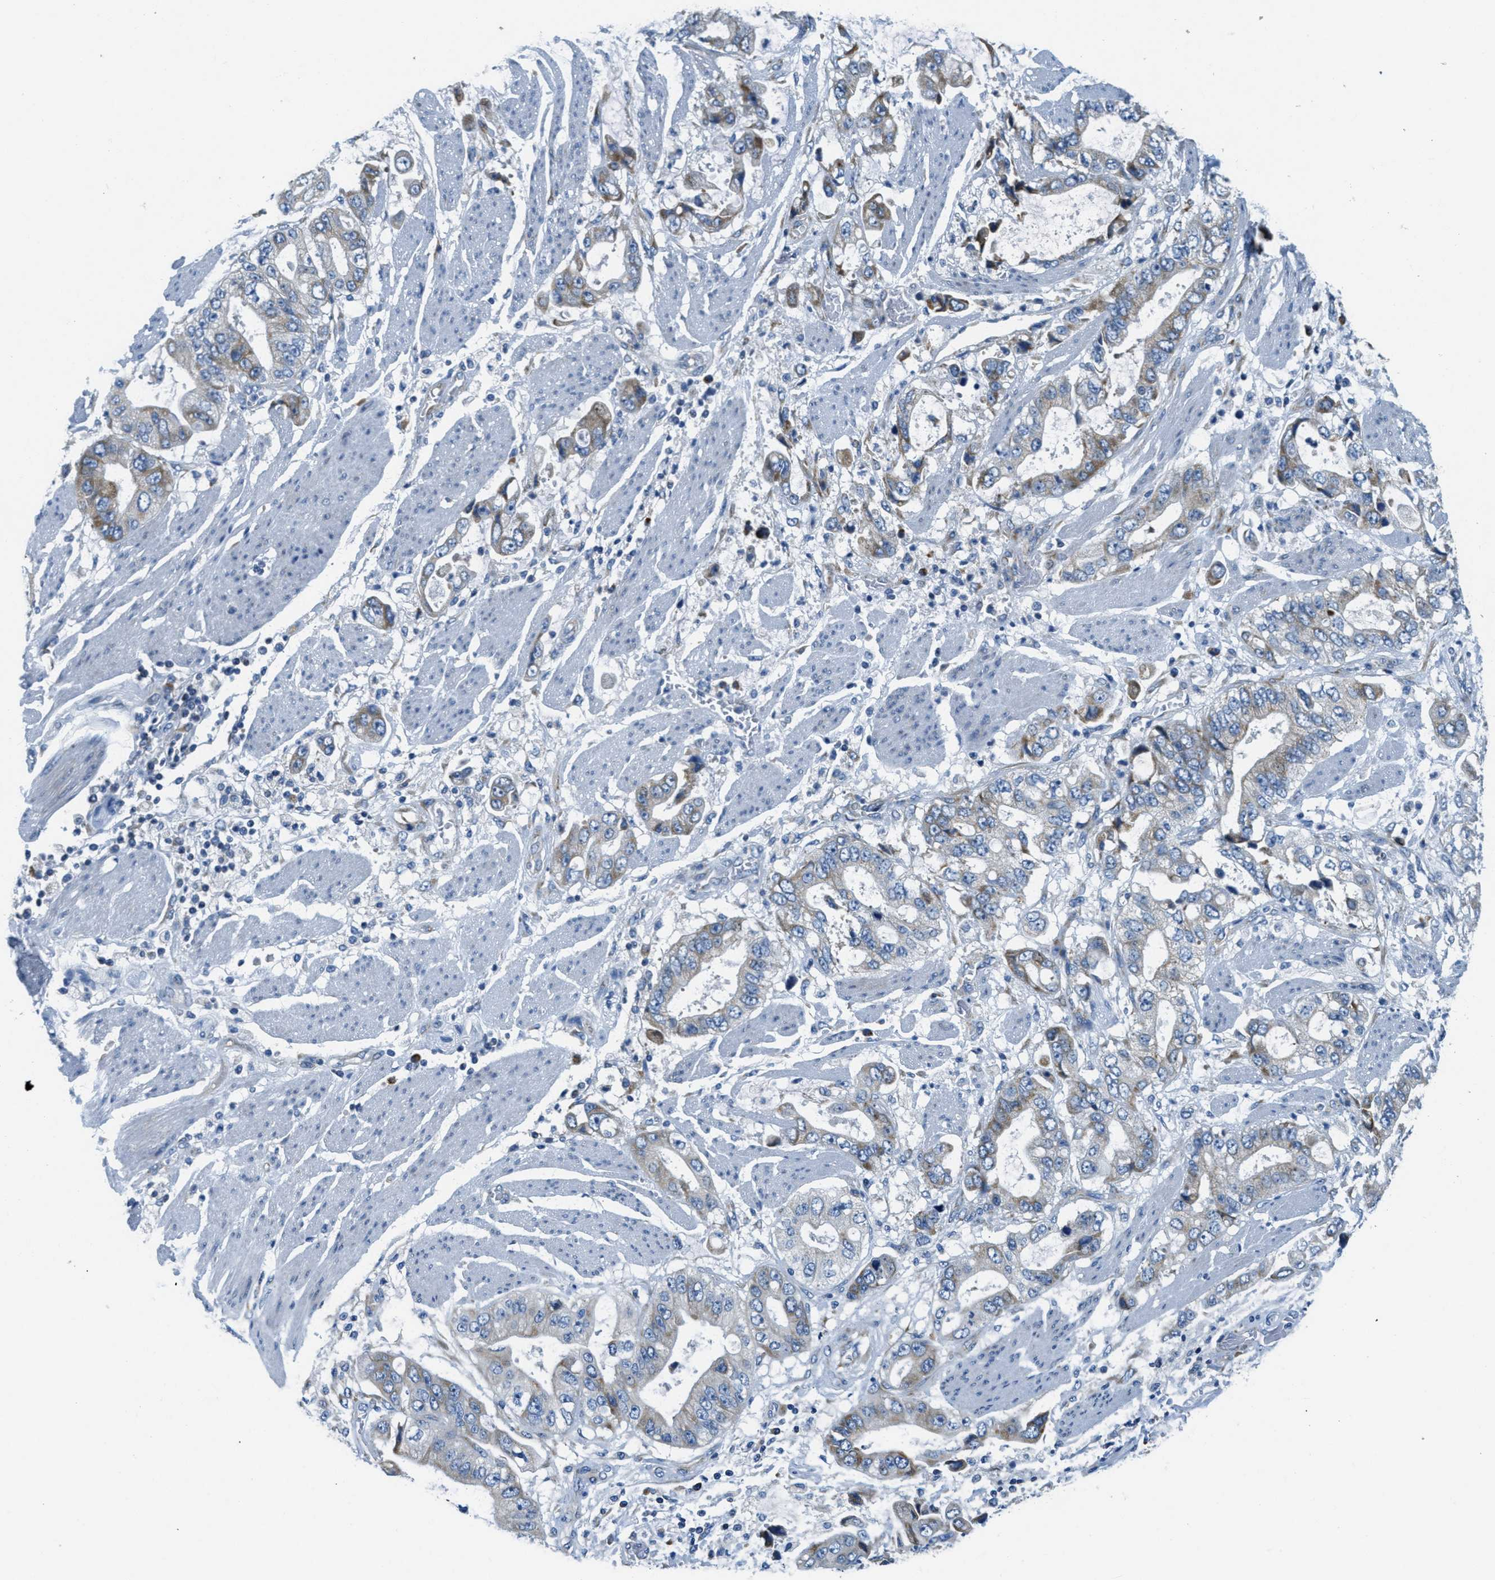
{"staining": {"intensity": "moderate", "quantity": "25%-75%", "location": "cytoplasmic/membranous"}, "tissue": "stomach cancer", "cell_type": "Tumor cells", "image_type": "cancer", "snomed": [{"axis": "morphology", "description": "Normal tissue, NOS"}, {"axis": "morphology", "description": "Adenocarcinoma, NOS"}, {"axis": "topography", "description": "Stomach"}], "caption": "Immunohistochemical staining of human adenocarcinoma (stomach) reveals medium levels of moderate cytoplasmic/membranous expression in about 25%-75% of tumor cells.", "gene": "CA4", "patient": {"sex": "male", "age": 62}}